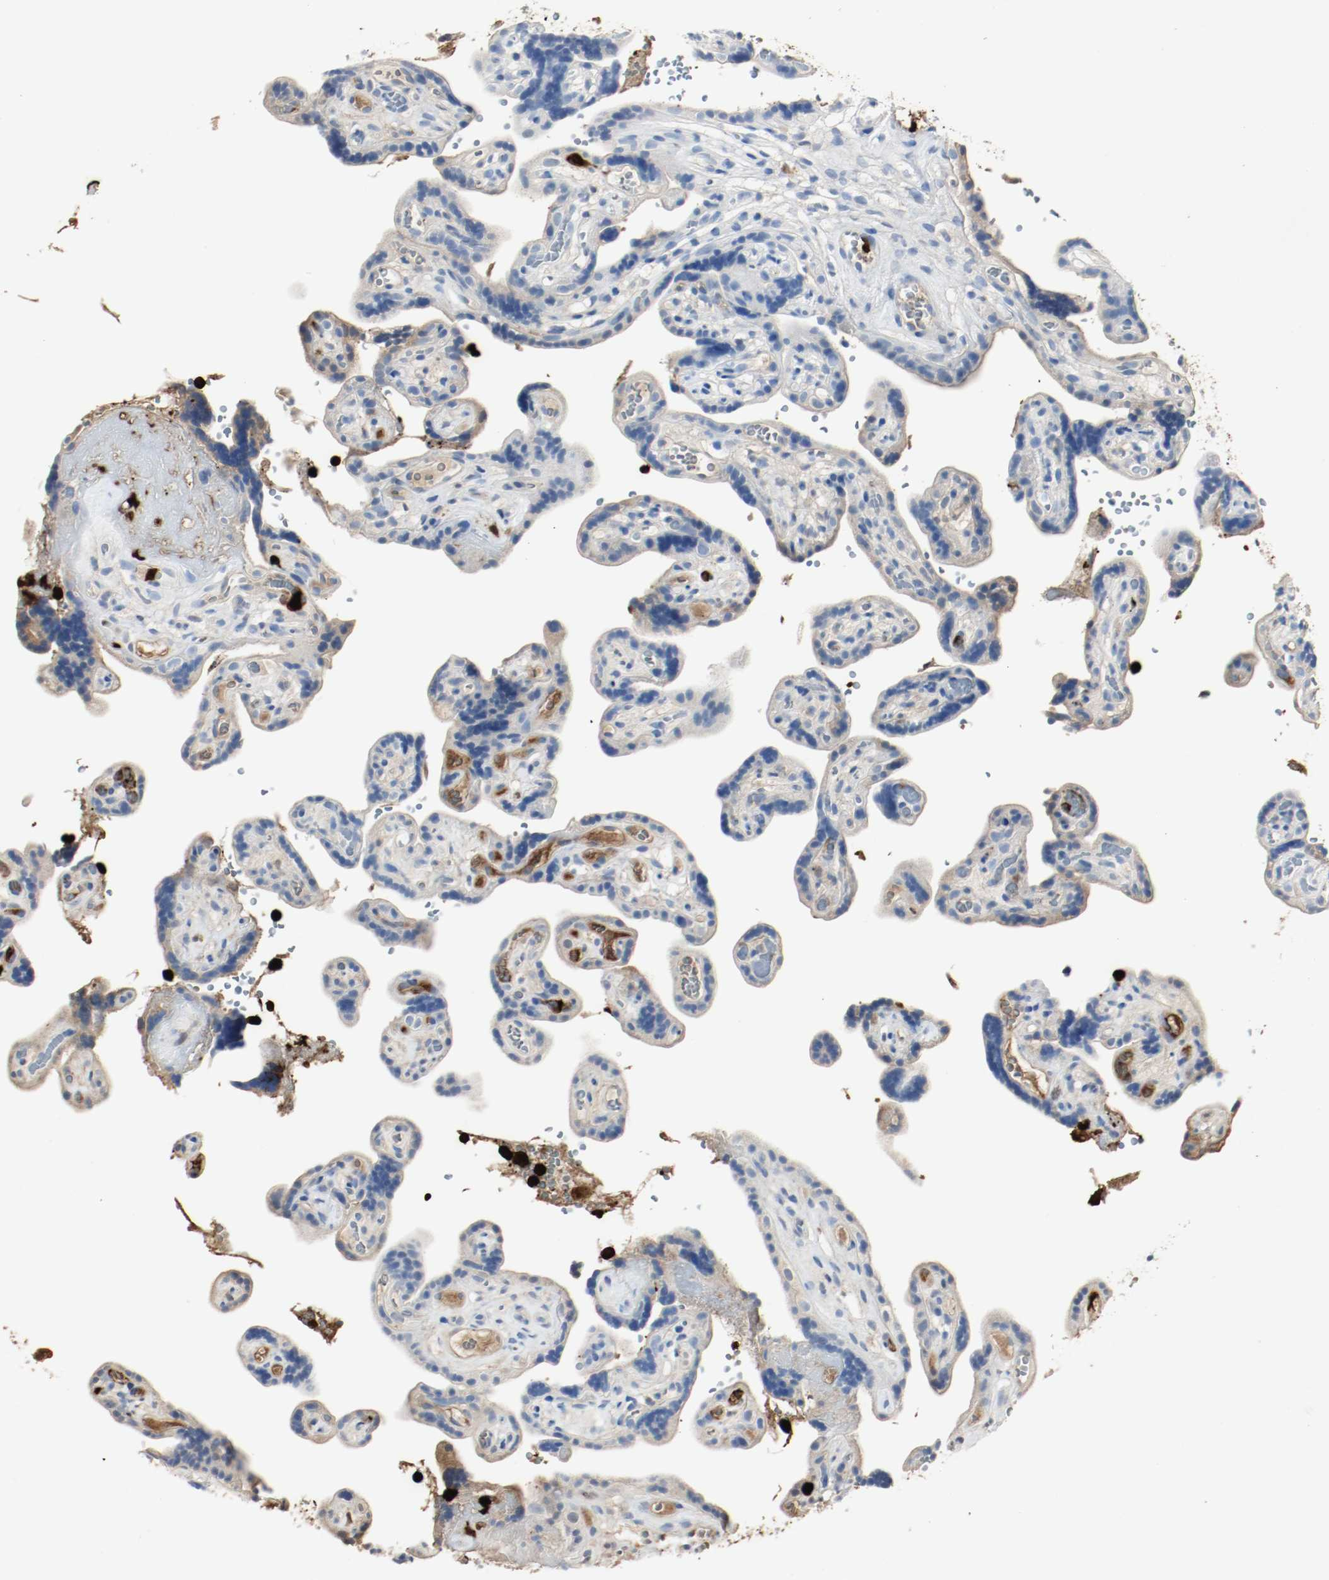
{"staining": {"intensity": "negative", "quantity": "none", "location": "none"}, "tissue": "placenta", "cell_type": "Trophoblastic cells", "image_type": "normal", "snomed": [{"axis": "morphology", "description": "Normal tissue, NOS"}, {"axis": "topography", "description": "Placenta"}], "caption": "This image is of unremarkable placenta stained with immunohistochemistry to label a protein in brown with the nuclei are counter-stained blue. There is no positivity in trophoblastic cells.", "gene": "S100A9", "patient": {"sex": "female", "age": 30}}